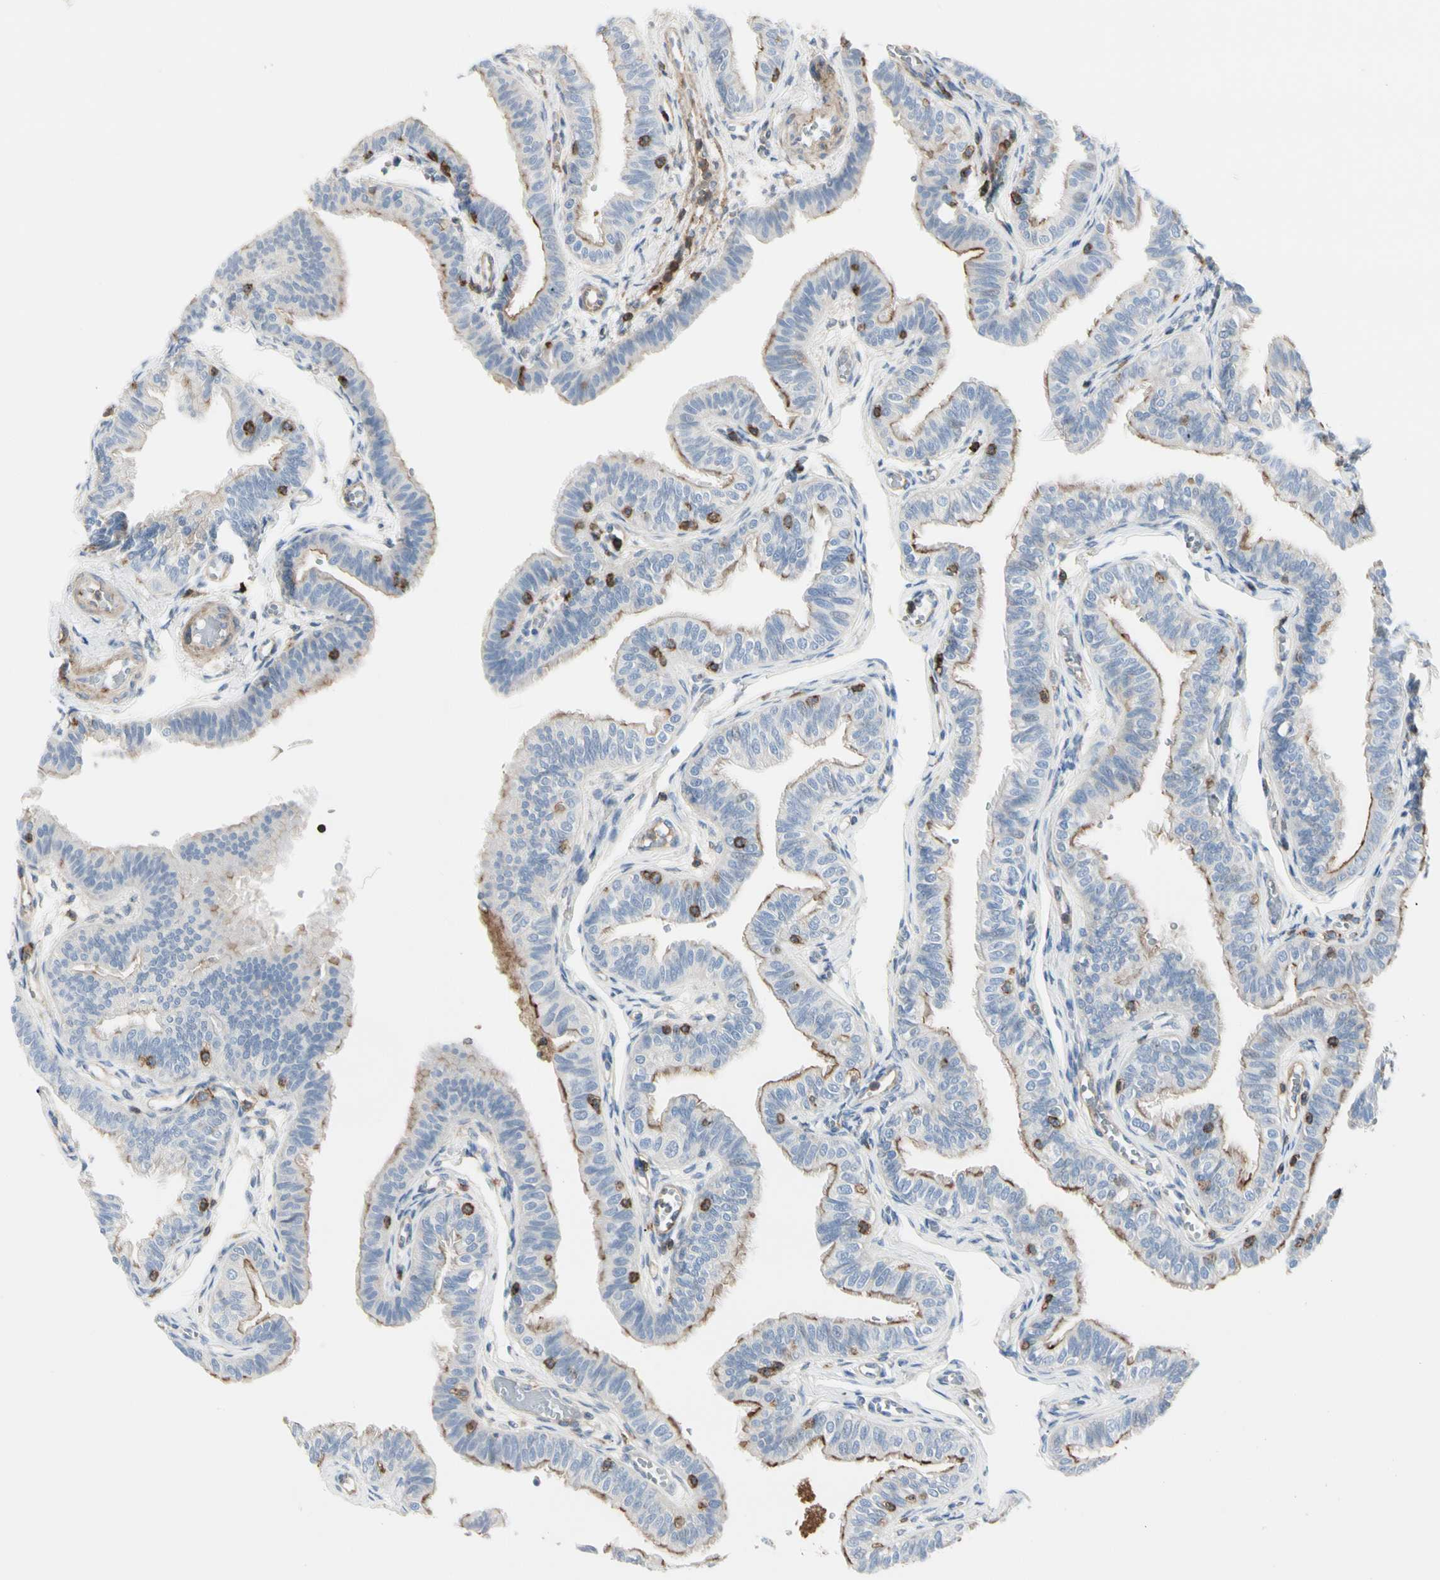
{"staining": {"intensity": "weak", "quantity": "<25%", "location": "cytoplasmic/membranous"}, "tissue": "fallopian tube", "cell_type": "Glandular cells", "image_type": "normal", "snomed": [{"axis": "morphology", "description": "Normal tissue, NOS"}, {"axis": "morphology", "description": "Dermoid, NOS"}, {"axis": "topography", "description": "Fallopian tube"}], "caption": "IHC of benign human fallopian tube exhibits no staining in glandular cells.", "gene": "CLEC2B", "patient": {"sex": "female", "age": 33}}